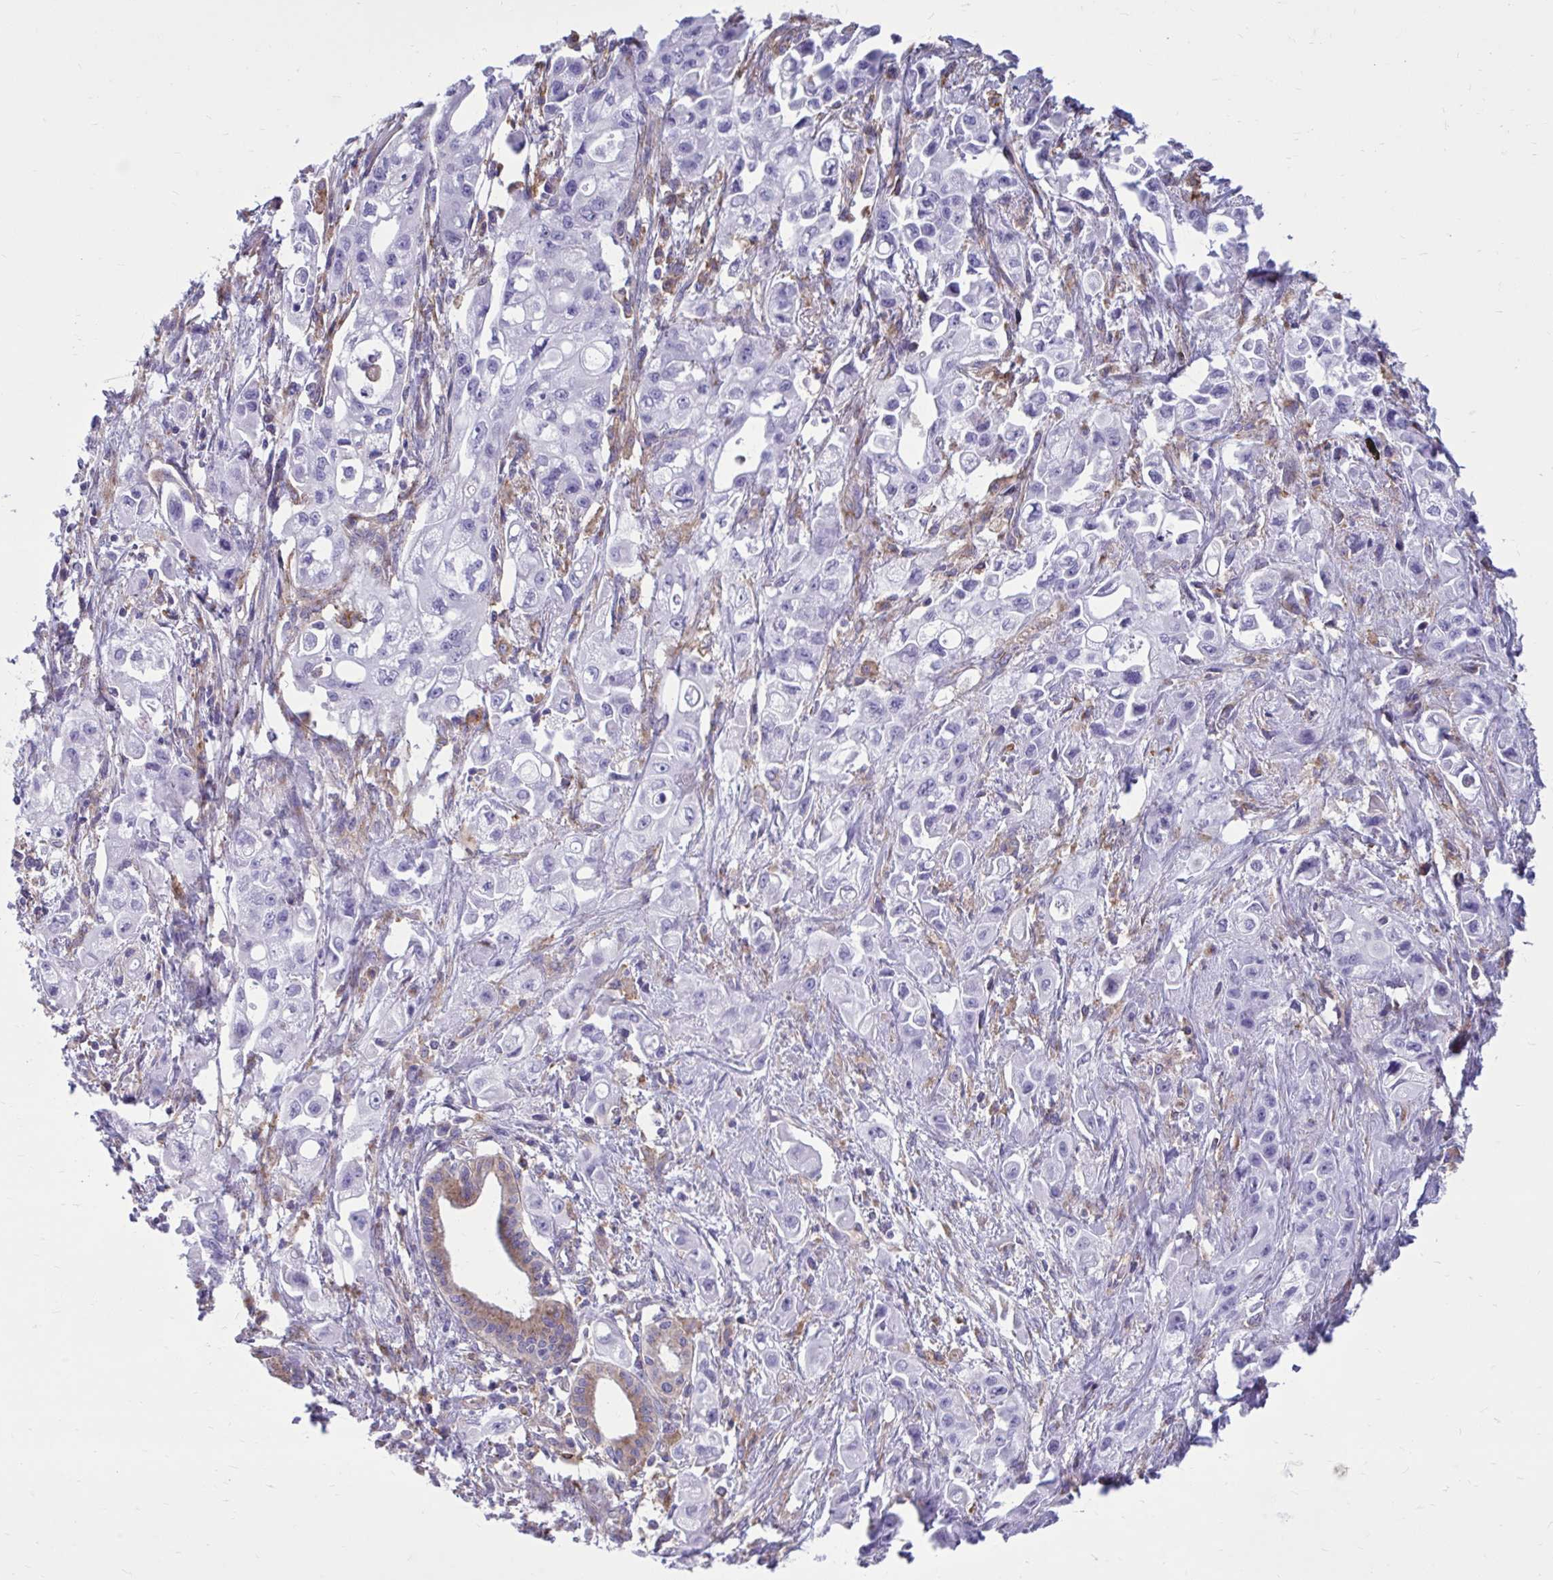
{"staining": {"intensity": "negative", "quantity": "none", "location": "none"}, "tissue": "pancreatic cancer", "cell_type": "Tumor cells", "image_type": "cancer", "snomed": [{"axis": "morphology", "description": "Adenocarcinoma, NOS"}, {"axis": "topography", "description": "Pancreas"}], "caption": "The micrograph displays no staining of tumor cells in pancreatic adenocarcinoma.", "gene": "CLTA", "patient": {"sex": "female", "age": 66}}